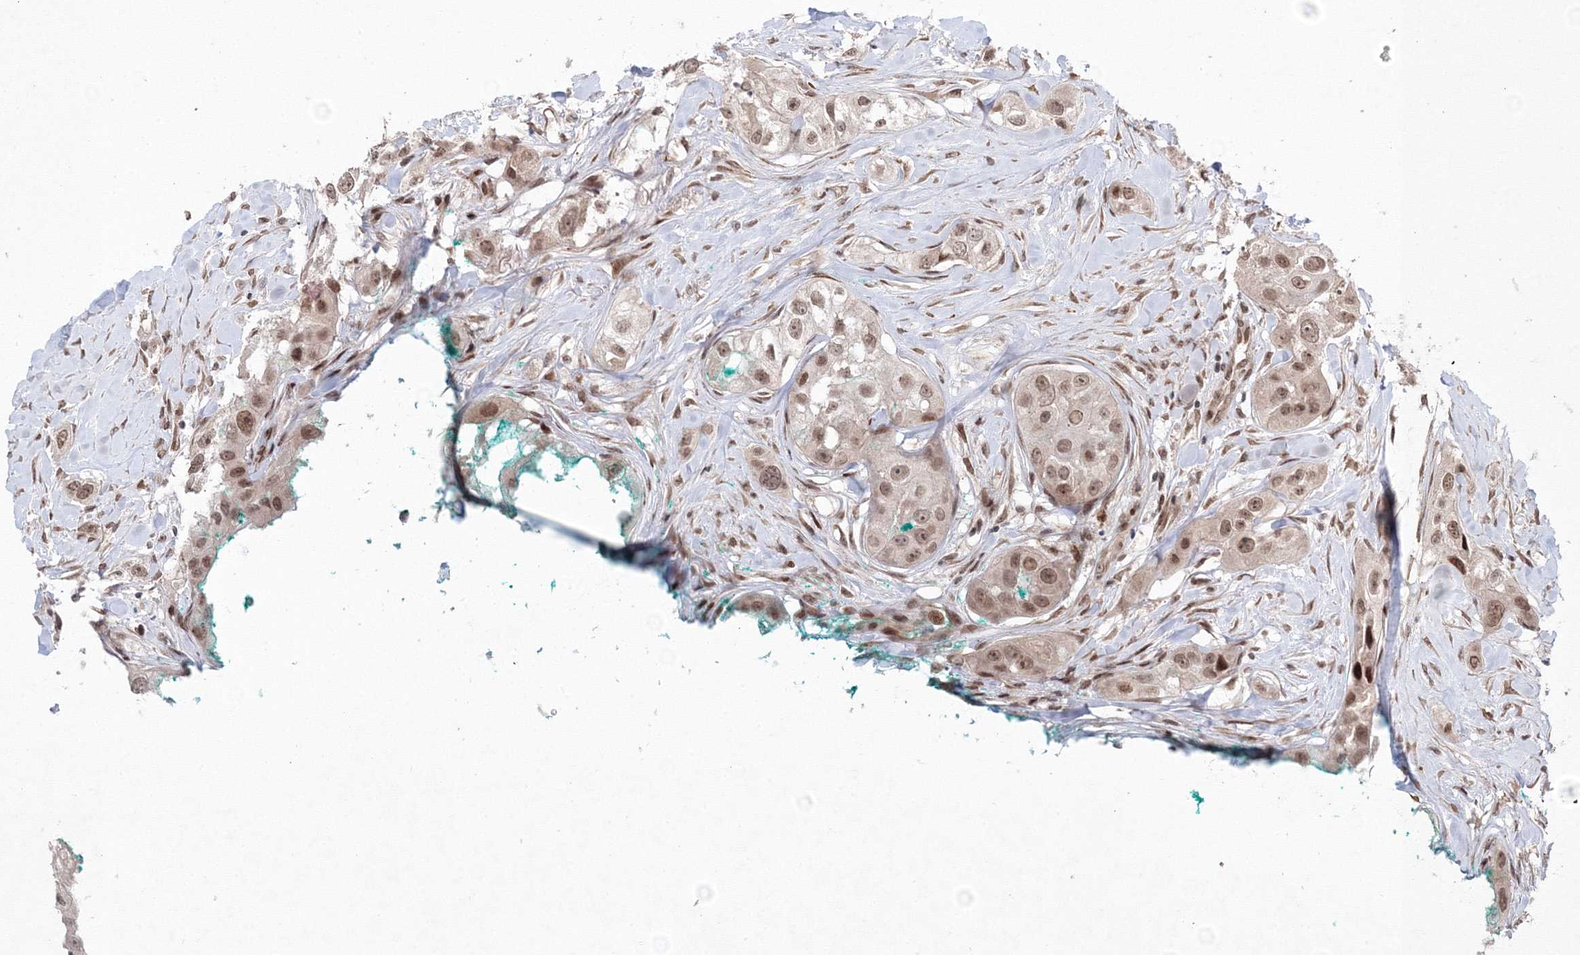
{"staining": {"intensity": "moderate", "quantity": ">75%", "location": "nuclear"}, "tissue": "head and neck cancer", "cell_type": "Tumor cells", "image_type": "cancer", "snomed": [{"axis": "morphology", "description": "Normal tissue, NOS"}, {"axis": "morphology", "description": "Squamous cell carcinoma, NOS"}, {"axis": "topography", "description": "Skeletal muscle"}, {"axis": "topography", "description": "Head-Neck"}], "caption": "Protein expression by immunohistochemistry (IHC) reveals moderate nuclear expression in approximately >75% of tumor cells in head and neck cancer (squamous cell carcinoma).", "gene": "NOA1", "patient": {"sex": "male", "age": 51}}